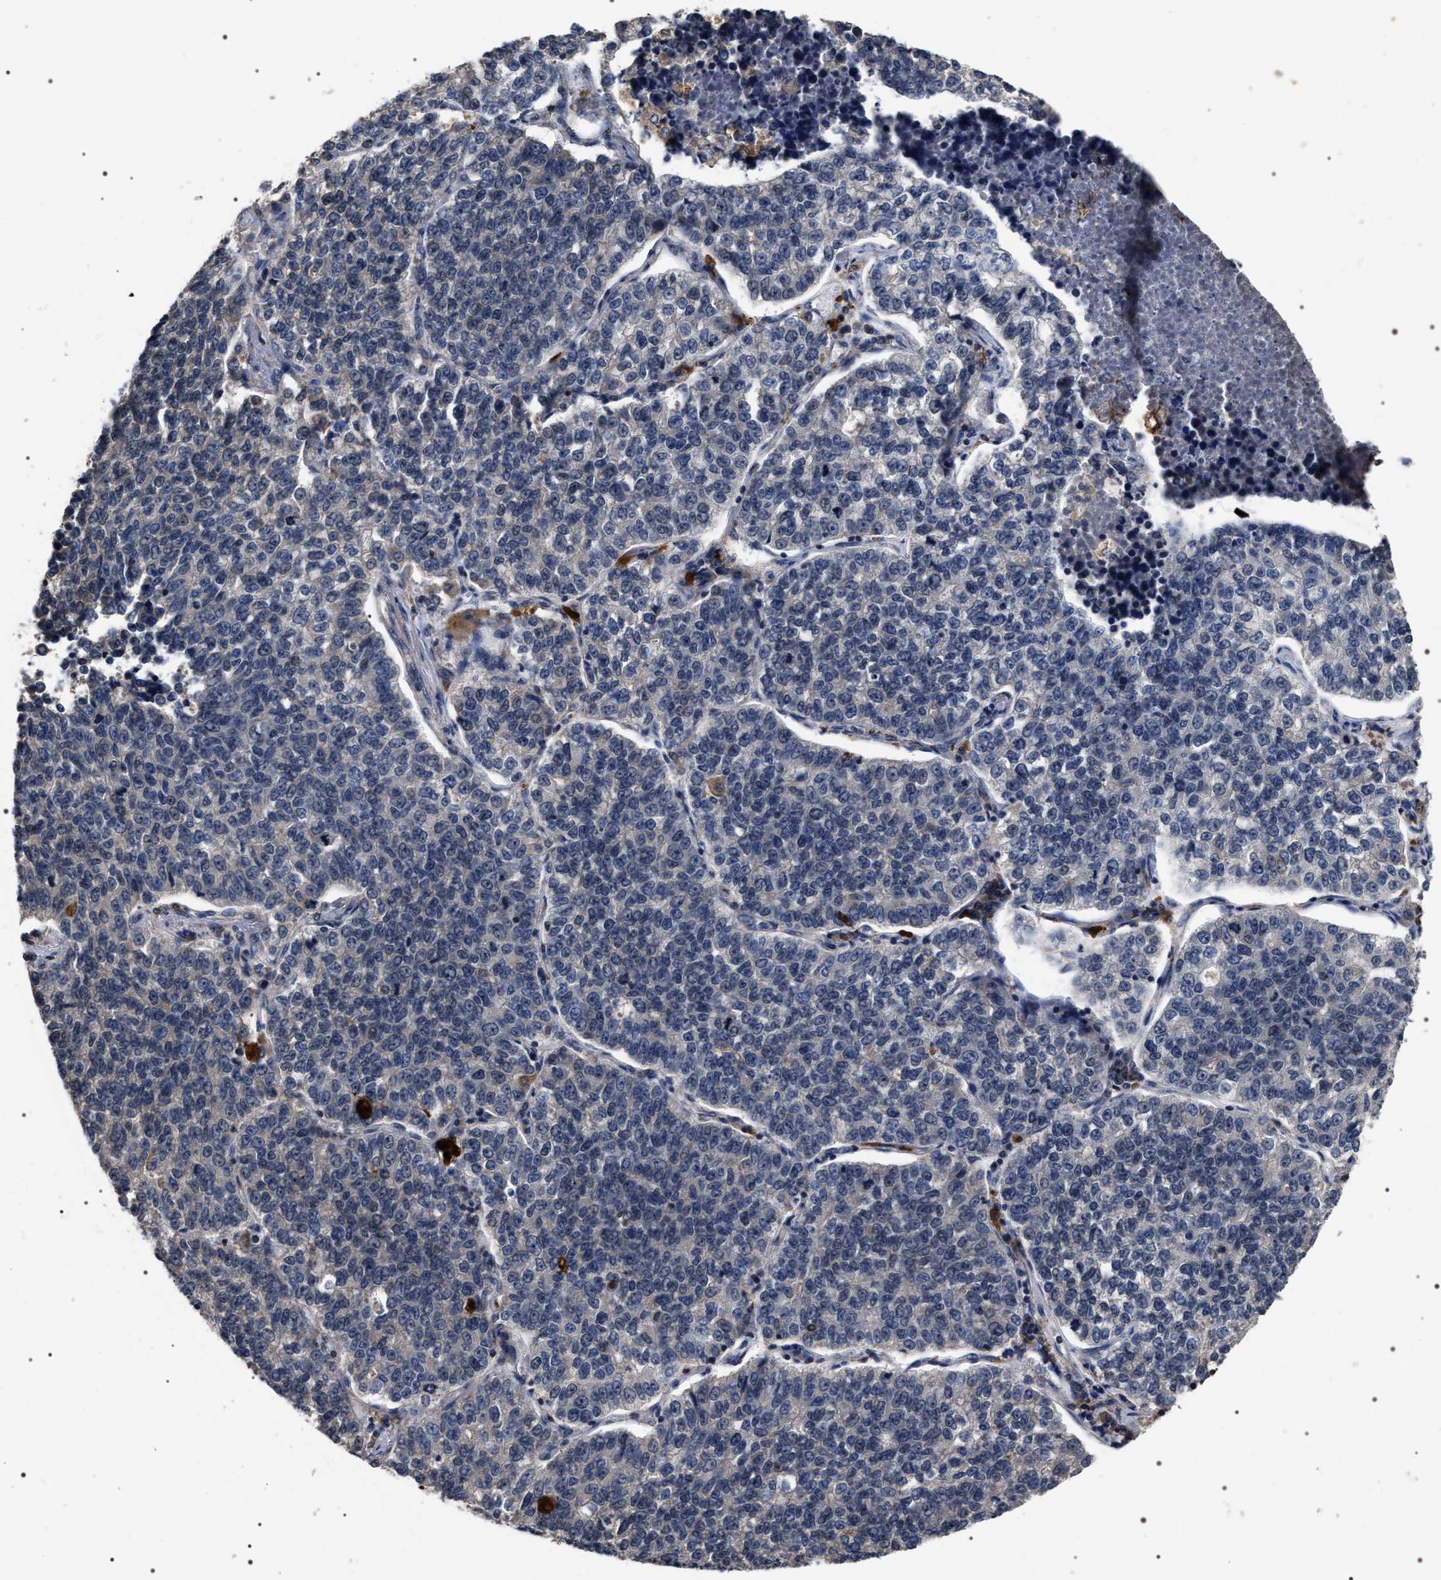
{"staining": {"intensity": "negative", "quantity": "none", "location": "none"}, "tissue": "lung cancer", "cell_type": "Tumor cells", "image_type": "cancer", "snomed": [{"axis": "morphology", "description": "Adenocarcinoma, NOS"}, {"axis": "topography", "description": "Lung"}], "caption": "The immunohistochemistry histopathology image has no significant staining in tumor cells of lung cancer (adenocarcinoma) tissue. (DAB (3,3'-diaminobenzidine) IHC, high magnification).", "gene": "UPF3A", "patient": {"sex": "male", "age": 49}}